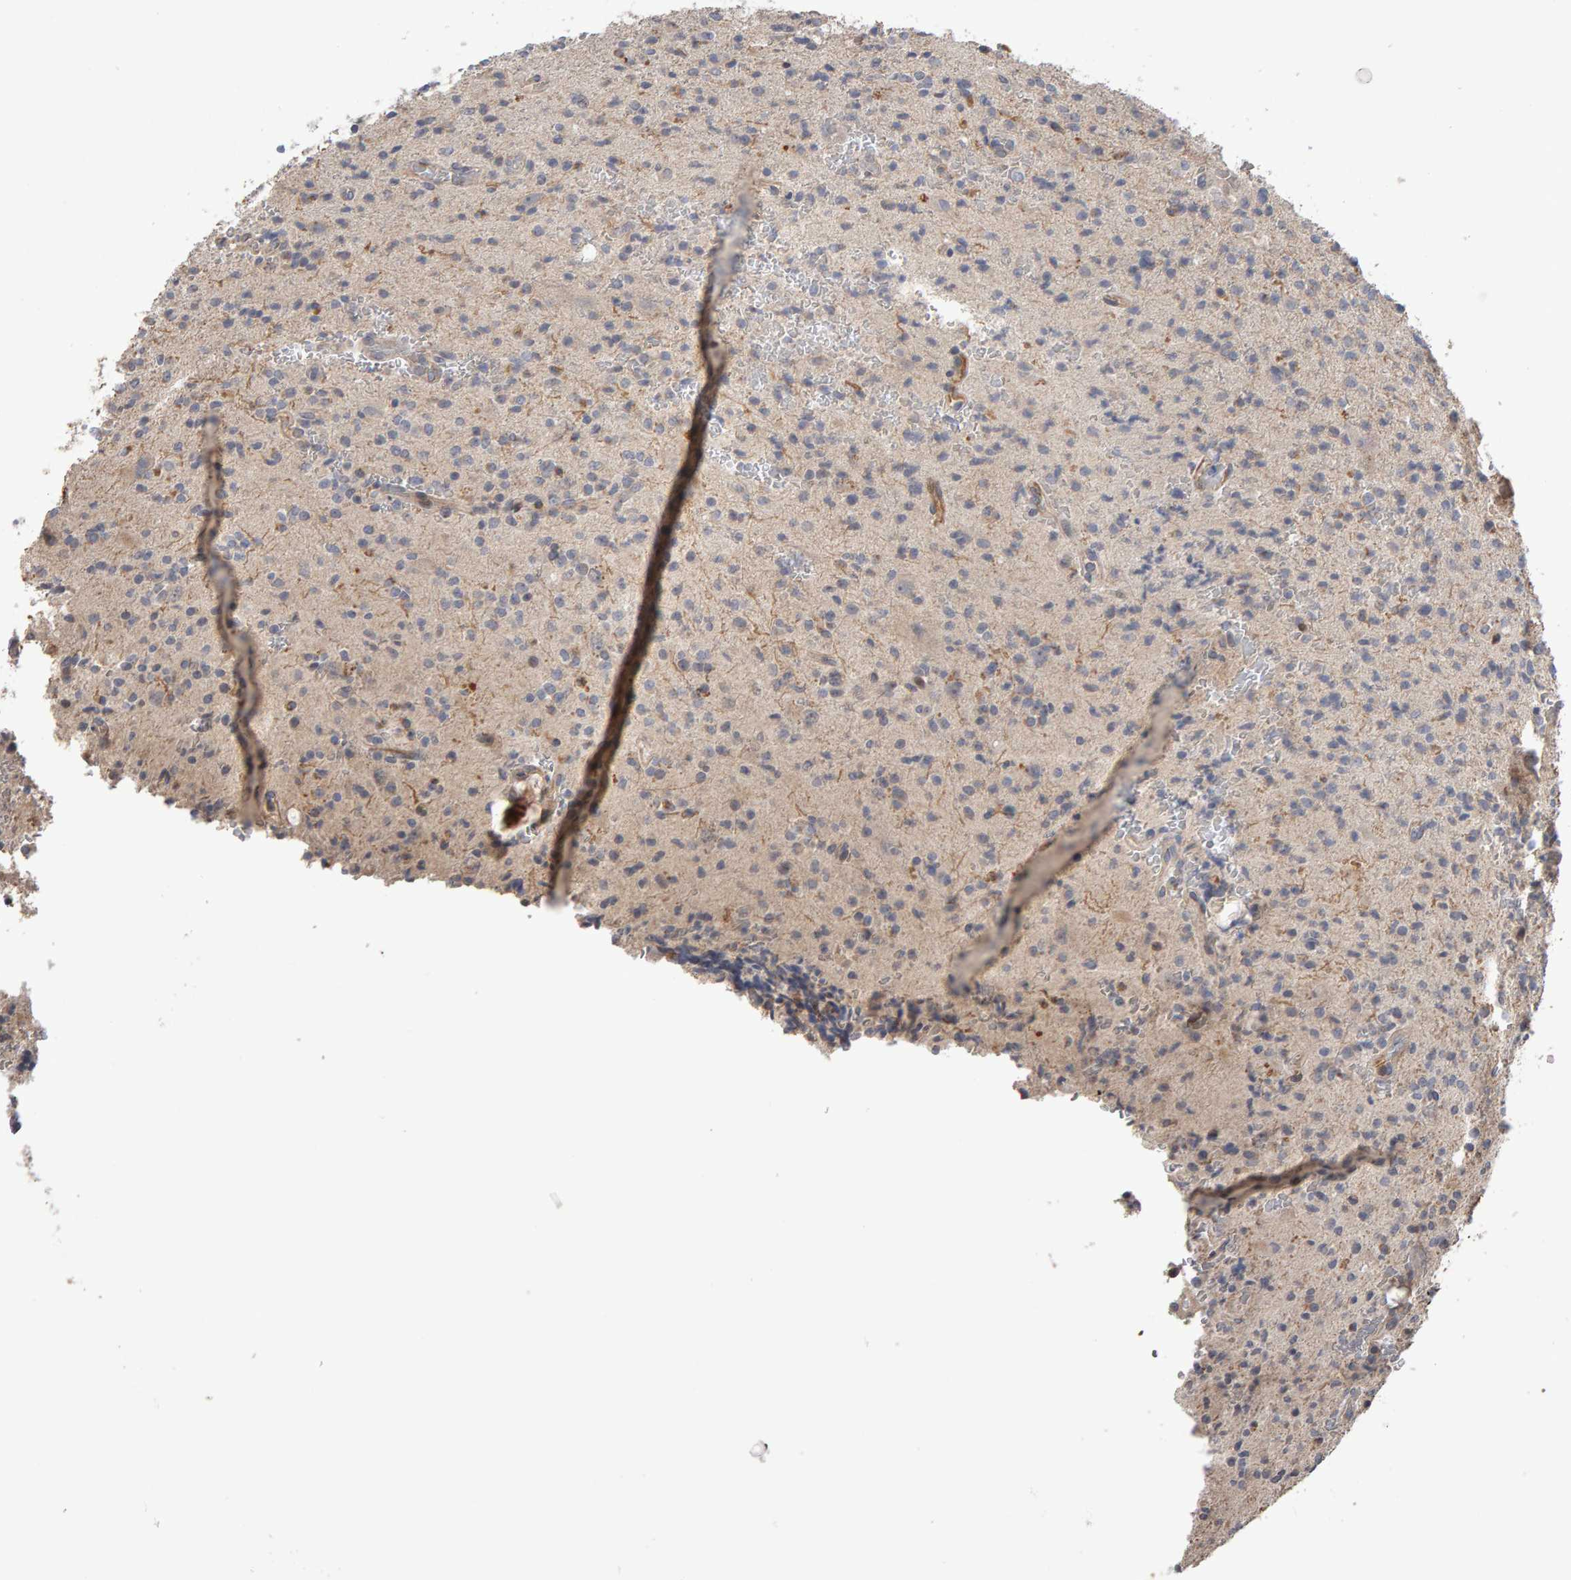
{"staining": {"intensity": "negative", "quantity": "none", "location": "none"}, "tissue": "glioma", "cell_type": "Tumor cells", "image_type": "cancer", "snomed": [{"axis": "morphology", "description": "Glioma, malignant, High grade"}, {"axis": "topography", "description": "Brain"}], "caption": "Immunohistochemical staining of malignant glioma (high-grade) shows no significant positivity in tumor cells.", "gene": "COASY", "patient": {"sex": "male", "age": 34}}